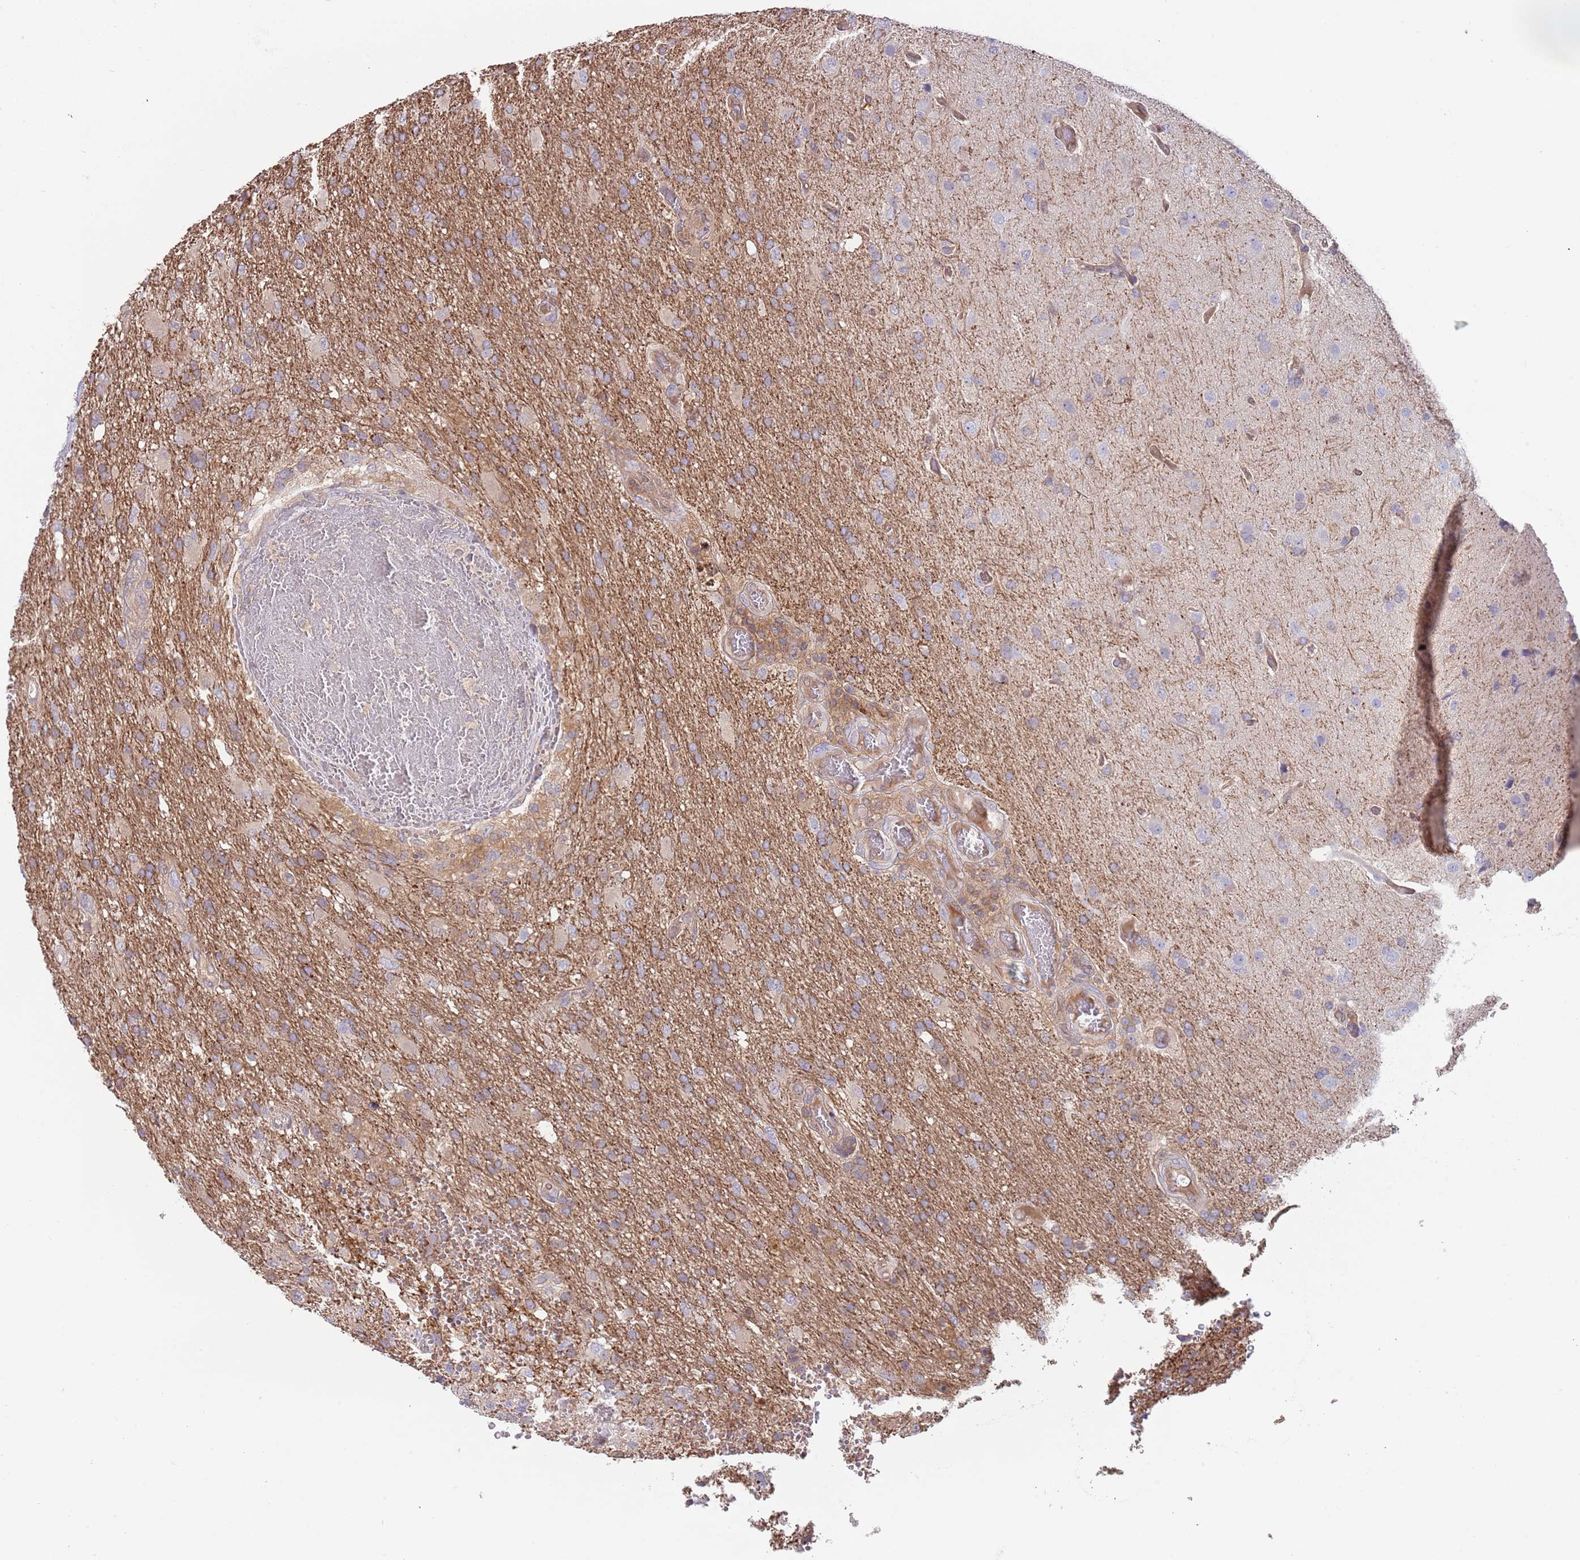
{"staining": {"intensity": "weak", "quantity": "25%-75%", "location": "cytoplasmic/membranous"}, "tissue": "glioma", "cell_type": "Tumor cells", "image_type": "cancer", "snomed": [{"axis": "morphology", "description": "Glioma, malignant, High grade"}, {"axis": "topography", "description": "Brain"}], "caption": "Weak cytoplasmic/membranous expression is seen in about 25%-75% of tumor cells in glioma. Nuclei are stained in blue.", "gene": "GSDMD", "patient": {"sex": "female", "age": 74}}